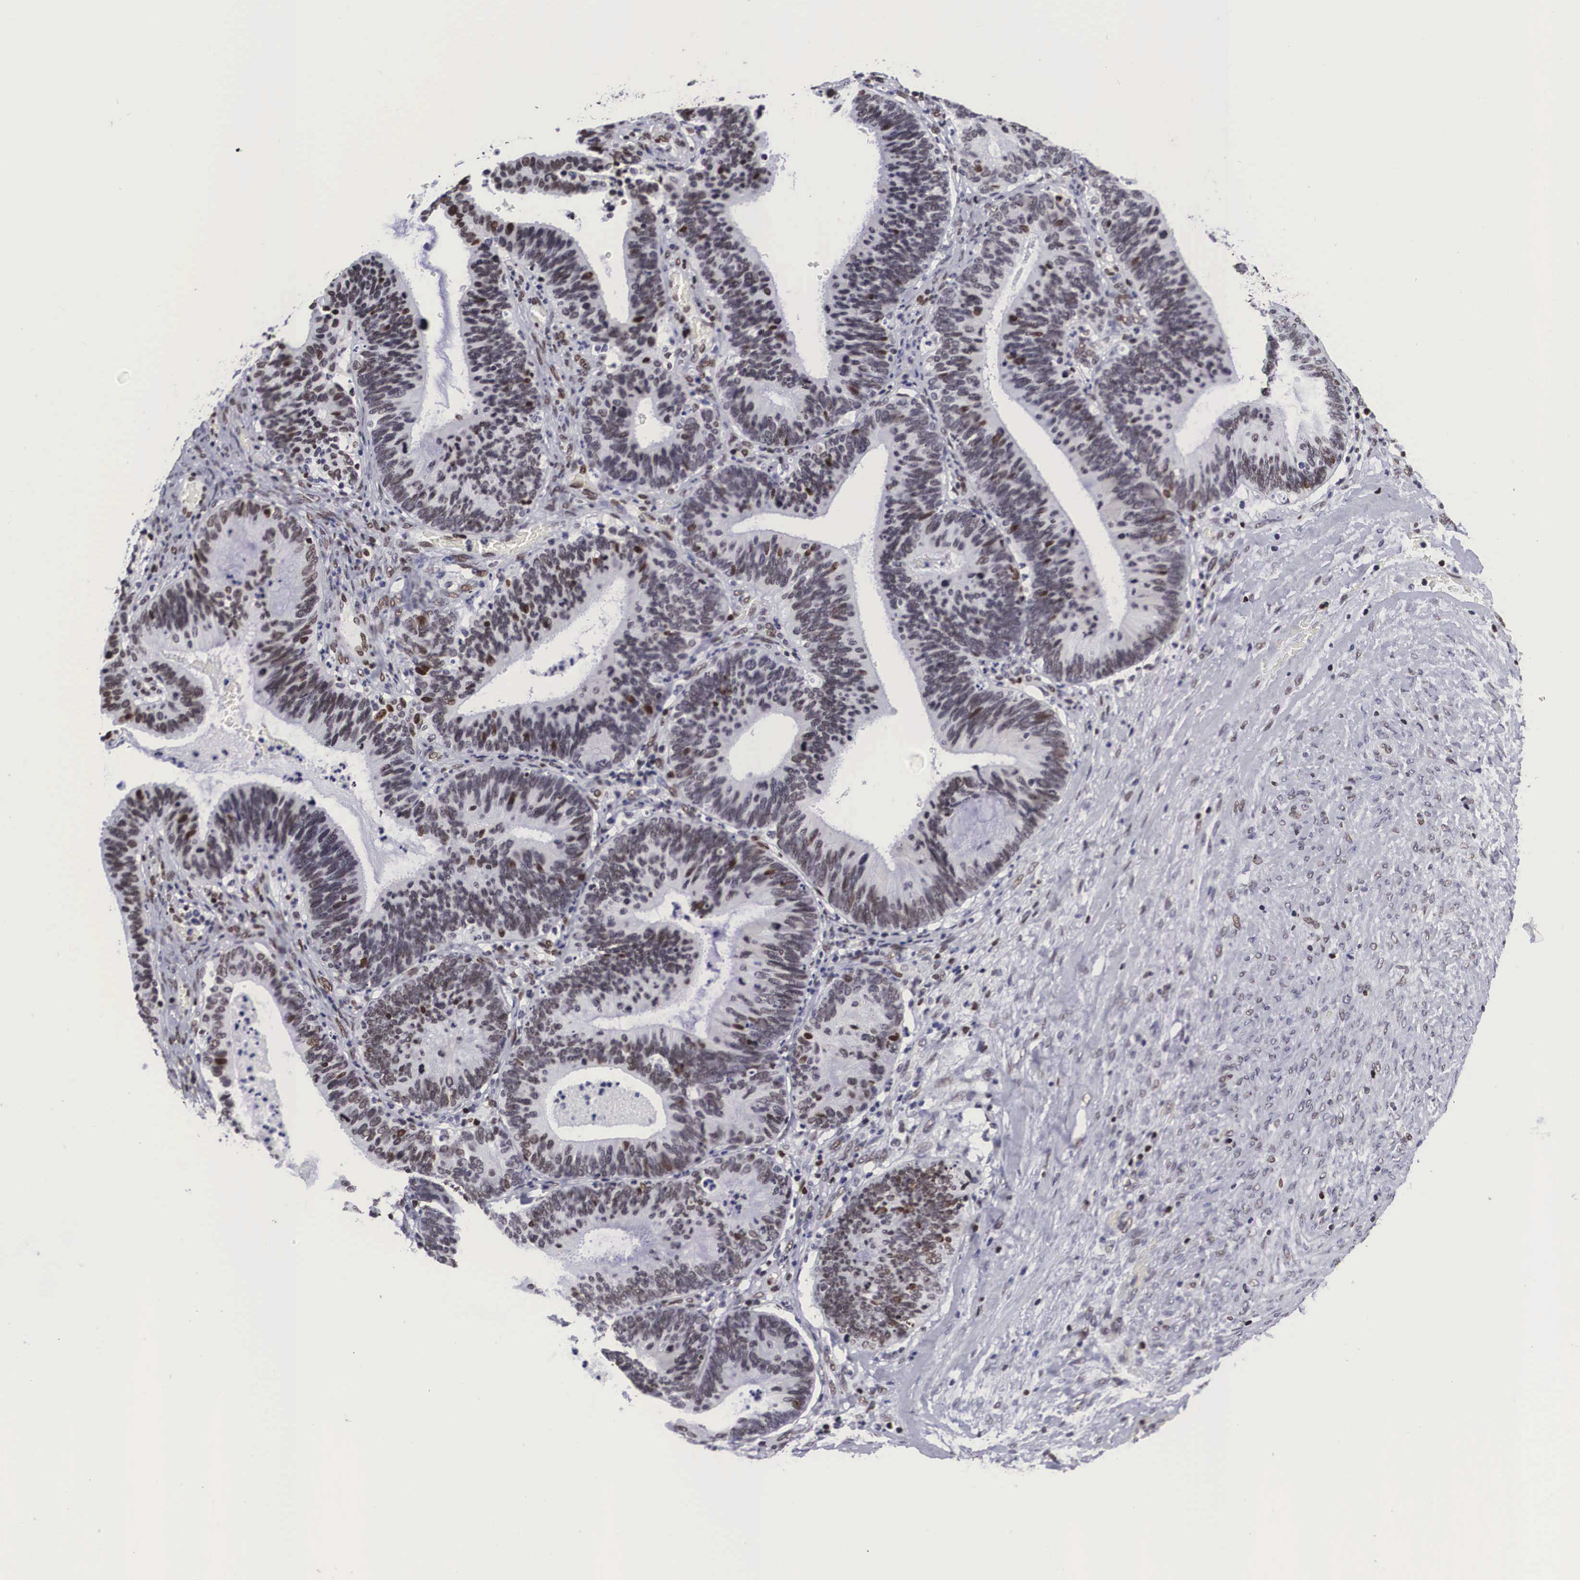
{"staining": {"intensity": "strong", "quantity": ">75%", "location": "nuclear"}, "tissue": "ovarian cancer", "cell_type": "Tumor cells", "image_type": "cancer", "snomed": [{"axis": "morphology", "description": "Carcinoma, endometroid"}, {"axis": "topography", "description": "Ovary"}], "caption": "Immunohistochemical staining of human ovarian endometroid carcinoma exhibits strong nuclear protein expression in about >75% of tumor cells.", "gene": "MECP2", "patient": {"sex": "female", "age": 52}}